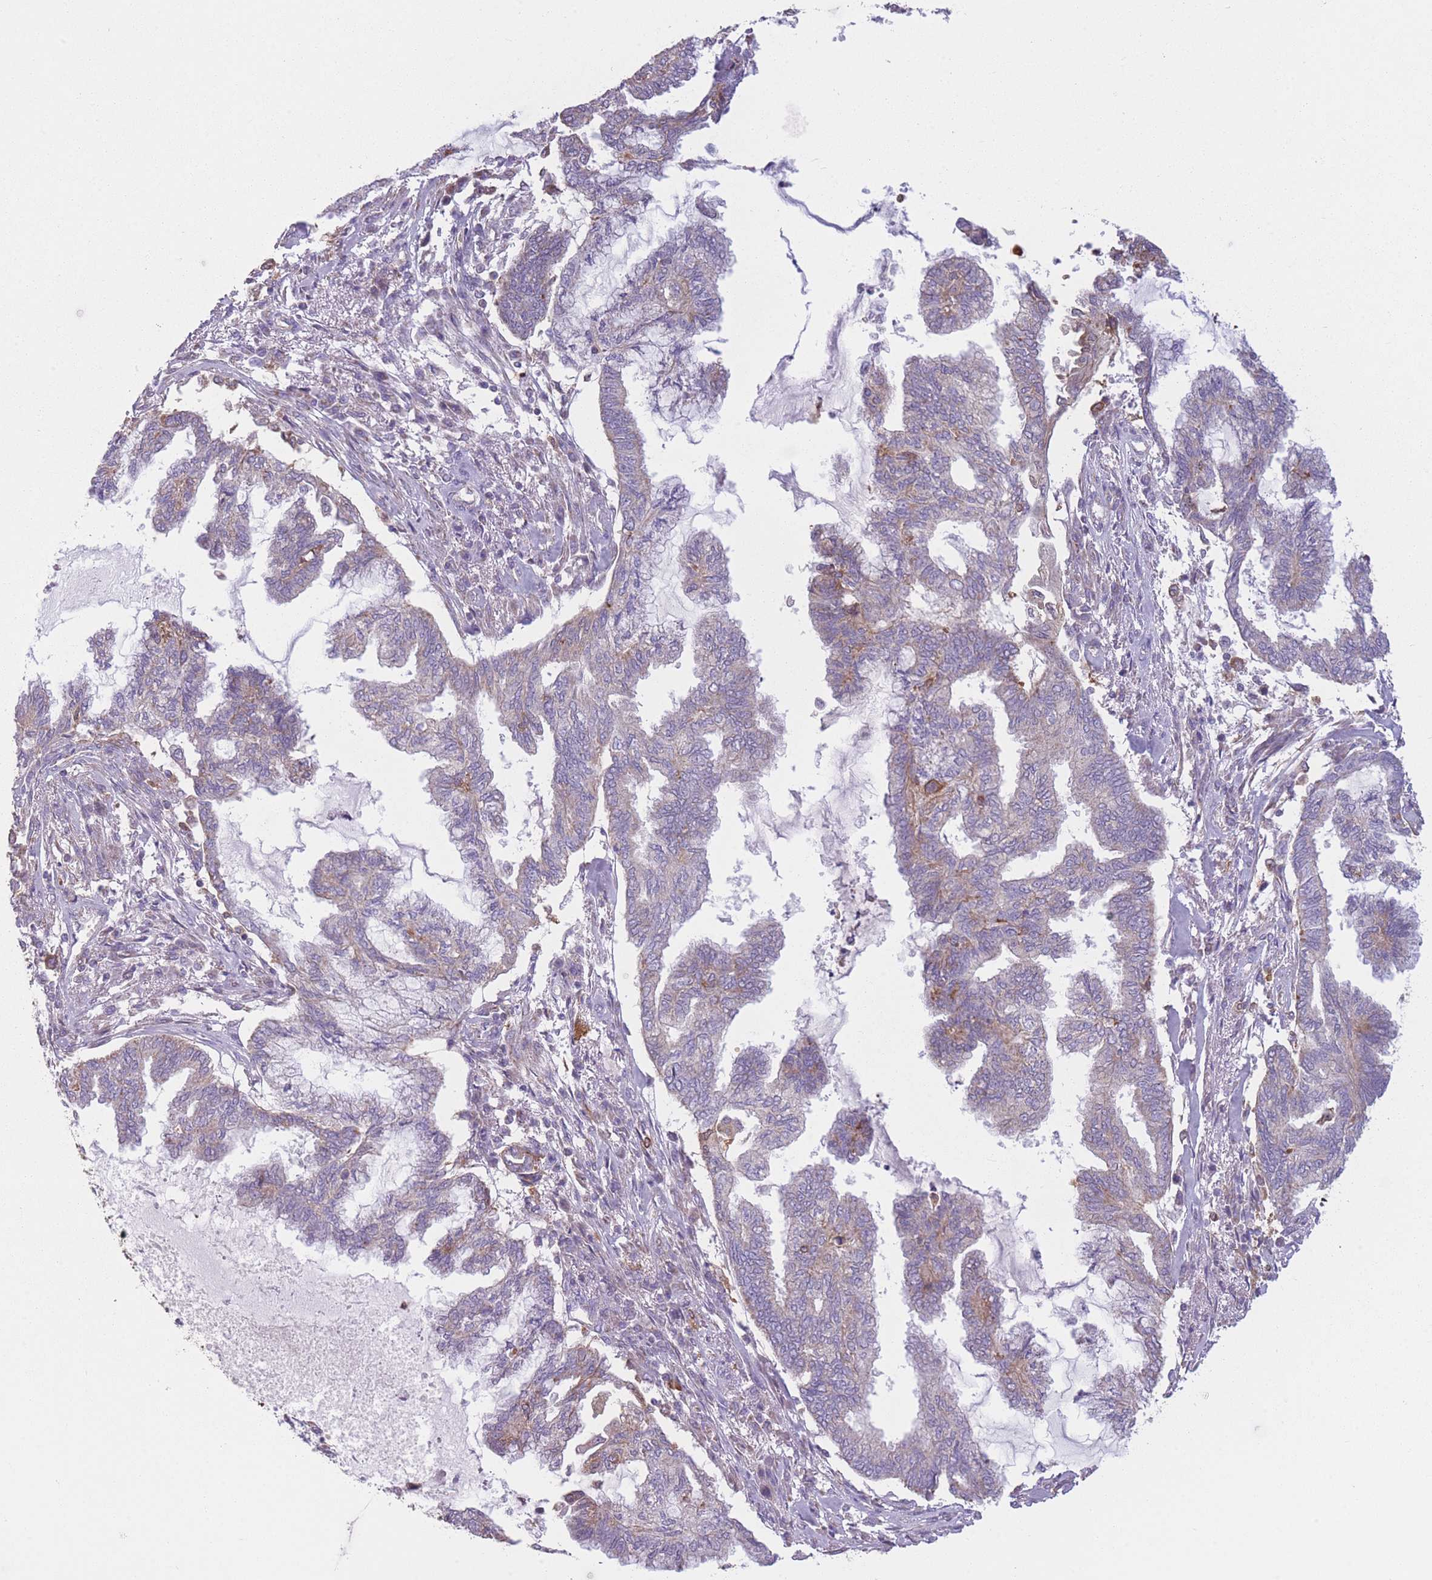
{"staining": {"intensity": "moderate", "quantity": "<25%", "location": "cytoplasmic/membranous"}, "tissue": "endometrial cancer", "cell_type": "Tumor cells", "image_type": "cancer", "snomed": [{"axis": "morphology", "description": "Adenocarcinoma, NOS"}, {"axis": "topography", "description": "Endometrium"}], "caption": "Protein expression analysis of human endometrial adenocarcinoma reveals moderate cytoplasmic/membranous staining in about <25% of tumor cells.", "gene": "PRAM1", "patient": {"sex": "female", "age": 86}}